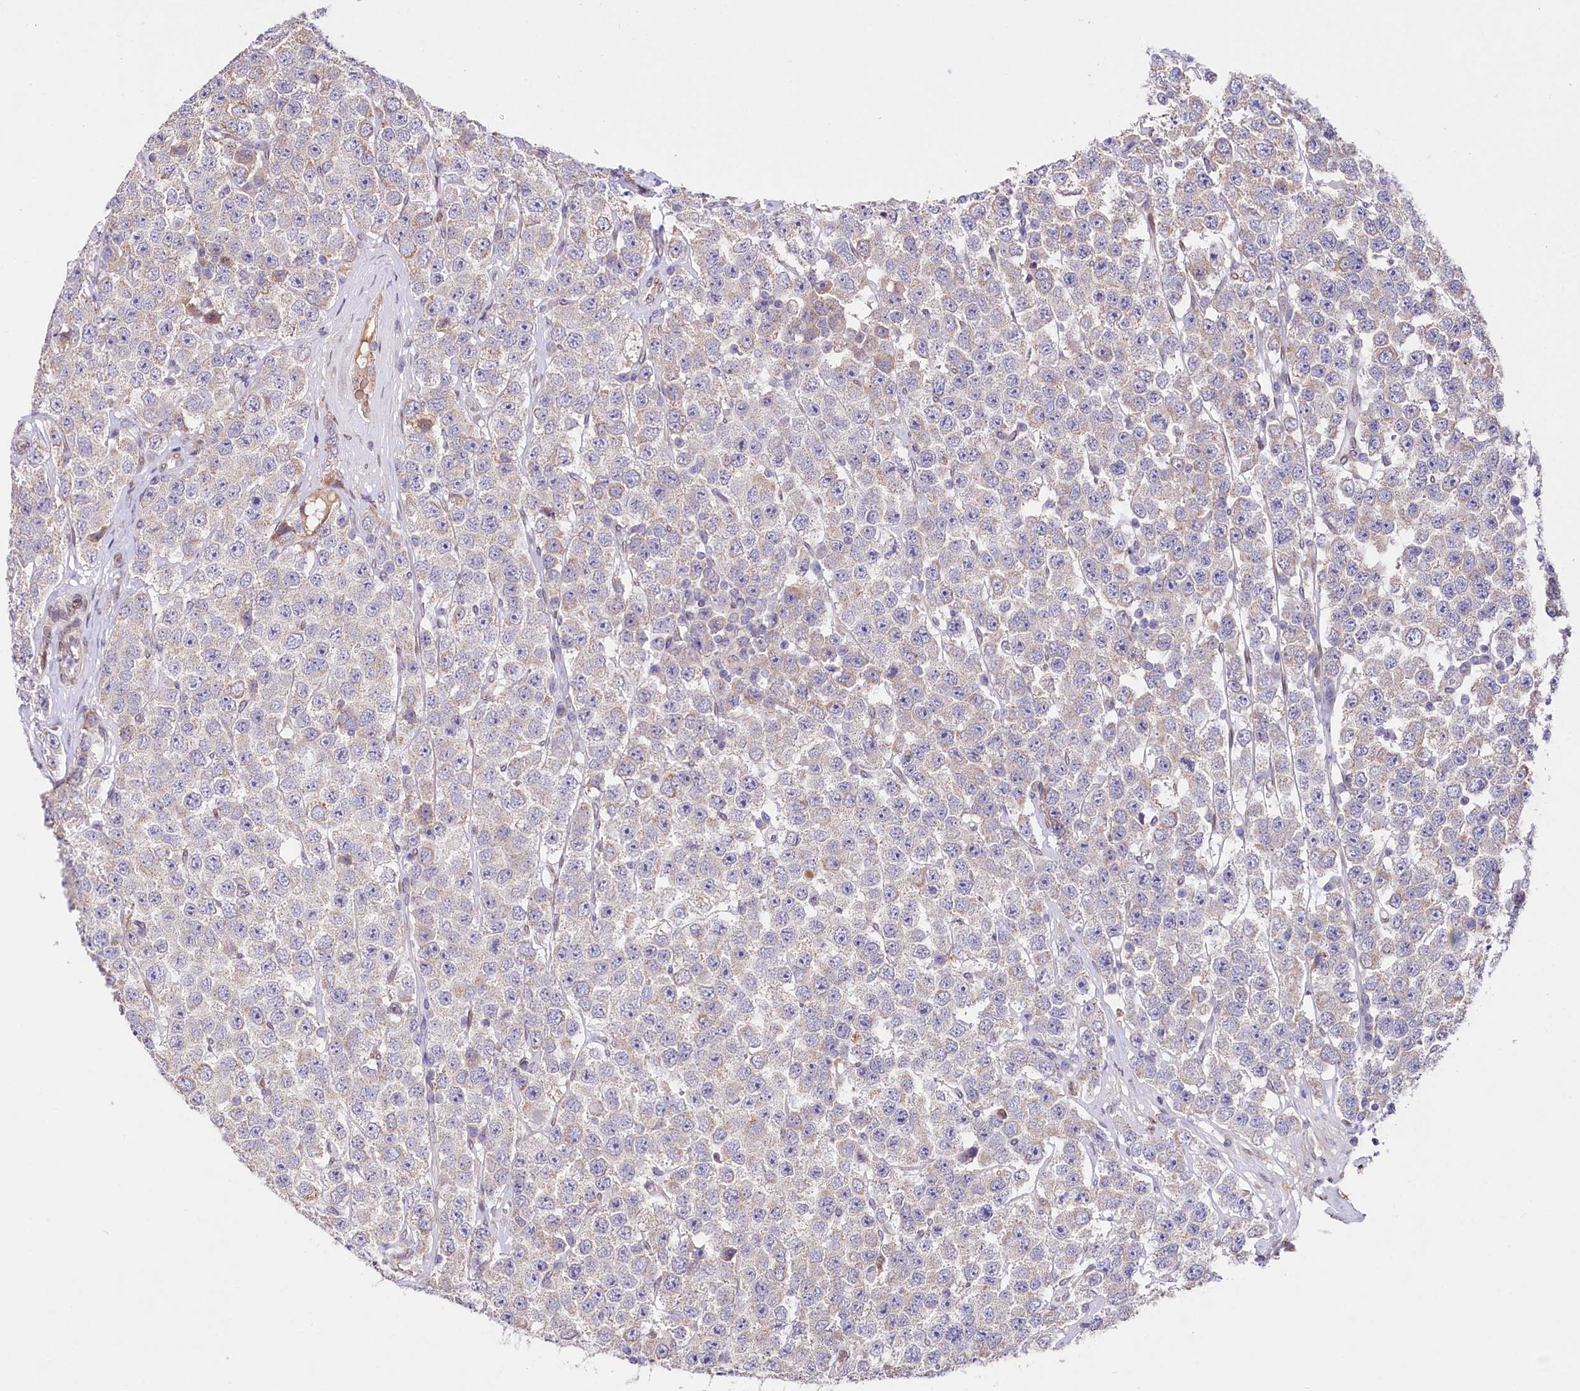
{"staining": {"intensity": "weak", "quantity": "<25%", "location": "cytoplasmic/membranous"}, "tissue": "testis cancer", "cell_type": "Tumor cells", "image_type": "cancer", "snomed": [{"axis": "morphology", "description": "Seminoma, NOS"}, {"axis": "topography", "description": "Testis"}], "caption": "Immunohistochemistry (IHC) image of human testis seminoma stained for a protein (brown), which displays no positivity in tumor cells. (Stains: DAB (3,3'-diaminobenzidine) immunohistochemistry (IHC) with hematoxylin counter stain, Microscopy: brightfield microscopy at high magnification).", "gene": "ZNF226", "patient": {"sex": "male", "age": 28}}